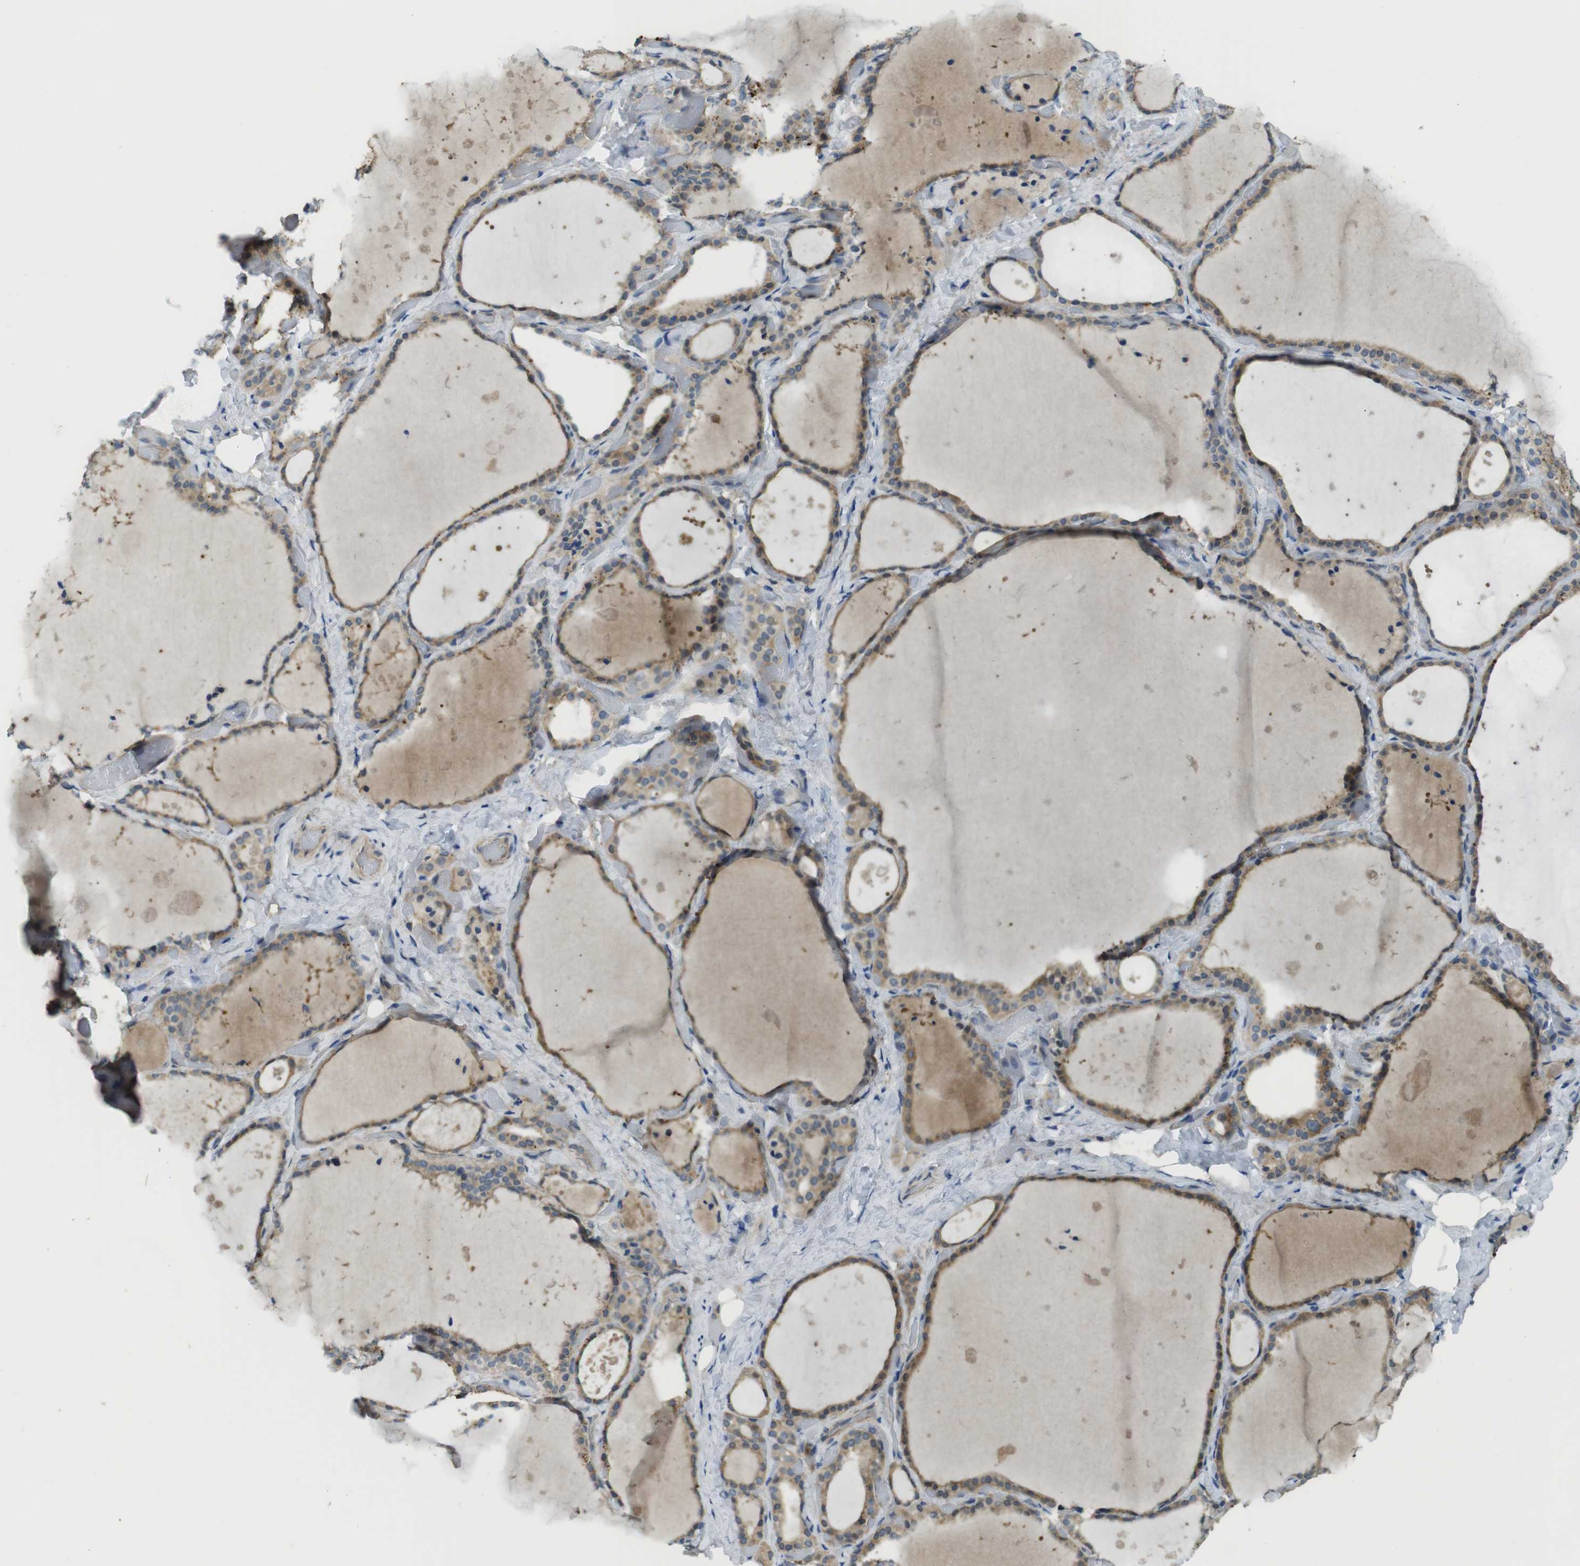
{"staining": {"intensity": "moderate", "quantity": ">75%", "location": "cytoplasmic/membranous"}, "tissue": "thyroid gland", "cell_type": "Glandular cells", "image_type": "normal", "snomed": [{"axis": "morphology", "description": "Normal tissue, NOS"}, {"axis": "topography", "description": "Thyroid gland"}], "caption": "An immunohistochemistry (IHC) photomicrograph of benign tissue is shown. Protein staining in brown shows moderate cytoplasmic/membranous positivity in thyroid gland within glandular cells.", "gene": "ABHD15", "patient": {"sex": "female", "age": 44}}